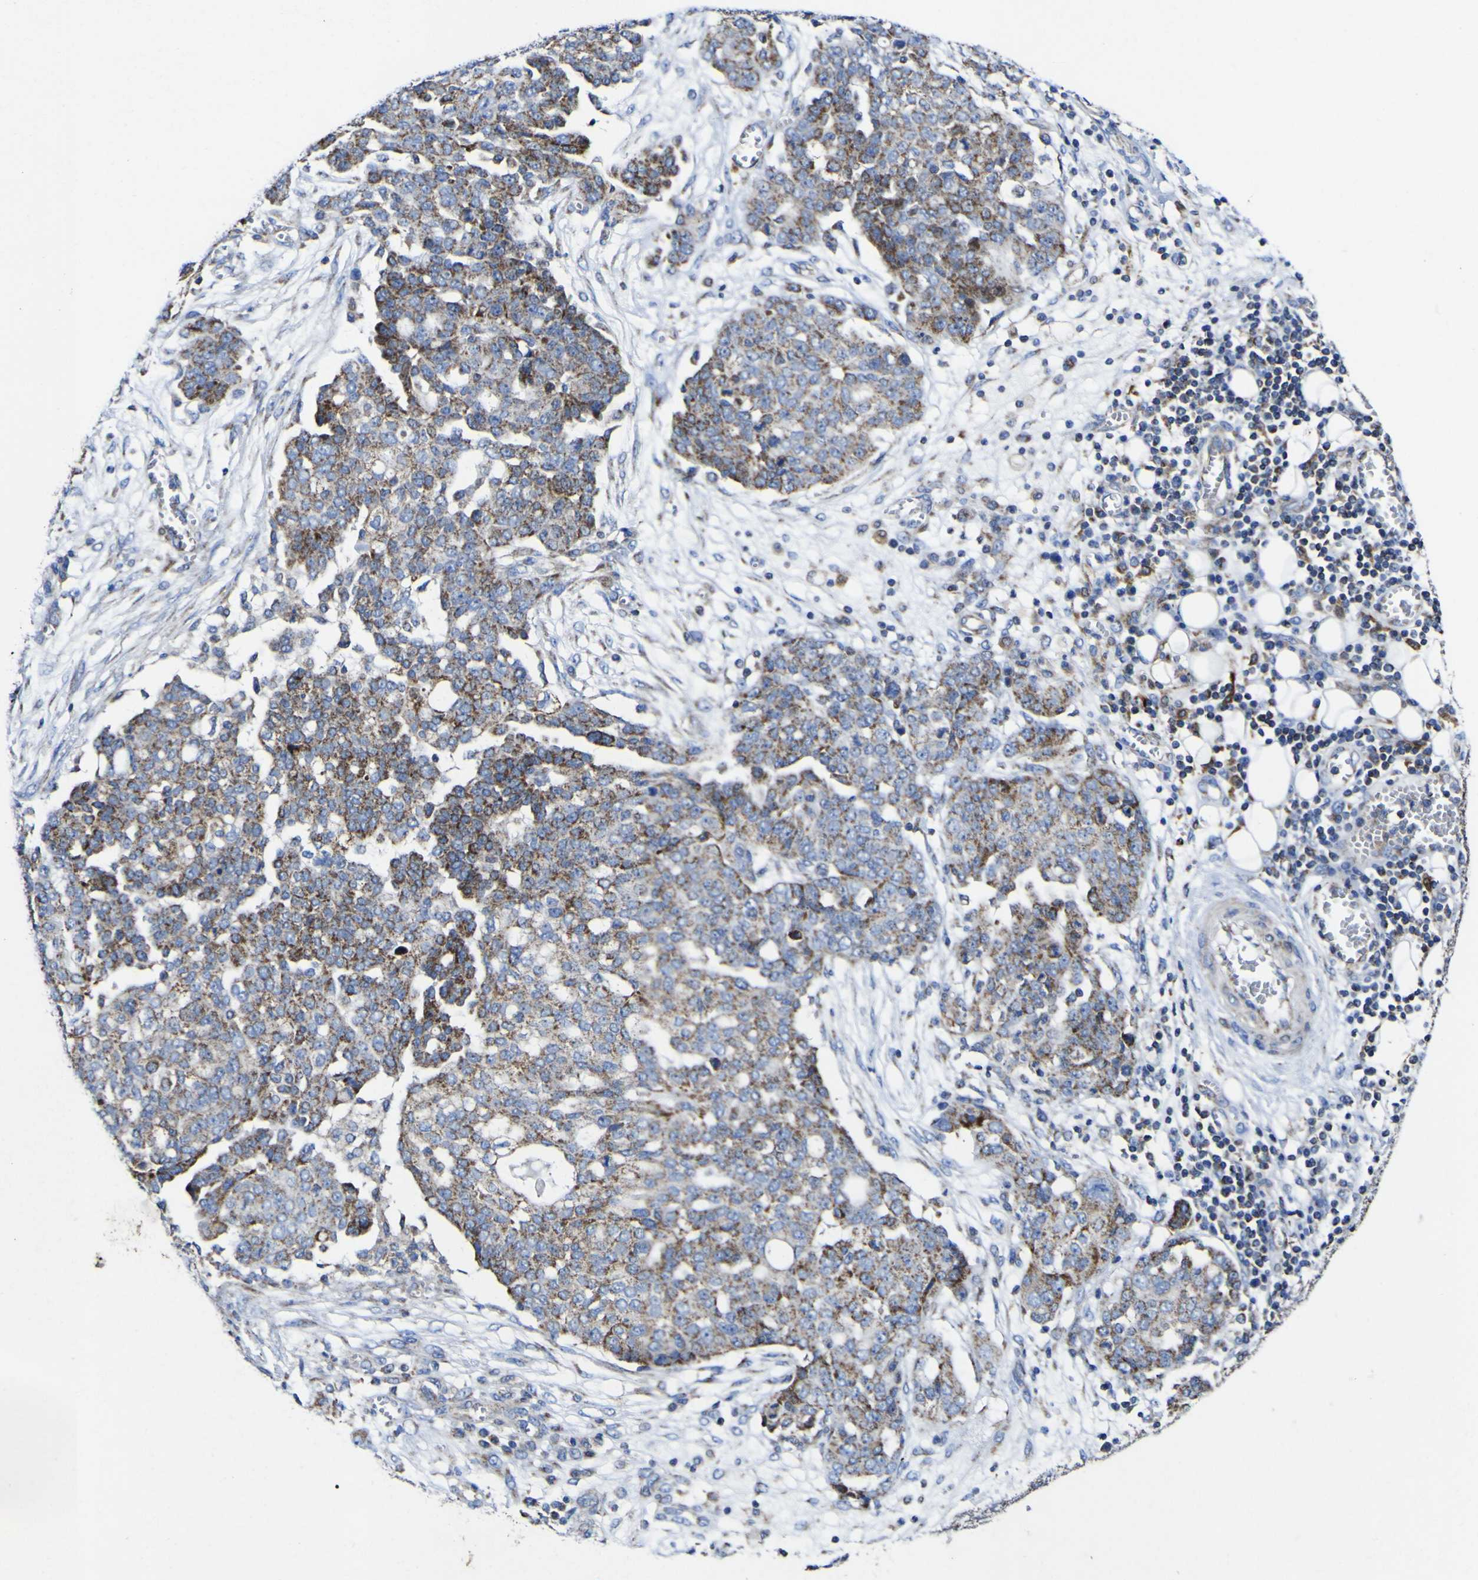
{"staining": {"intensity": "moderate", "quantity": ">75%", "location": "cytoplasmic/membranous"}, "tissue": "ovarian cancer", "cell_type": "Tumor cells", "image_type": "cancer", "snomed": [{"axis": "morphology", "description": "Cystadenocarcinoma, serous, NOS"}, {"axis": "topography", "description": "Soft tissue"}, {"axis": "topography", "description": "Ovary"}], "caption": "The immunohistochemical stain shows moderate cytoplasmic/membranous expression in tumor cells of ovarian cancer tissue.", "gene": "CCDC90B", "patient": {"sex": "female", "age": 57}}